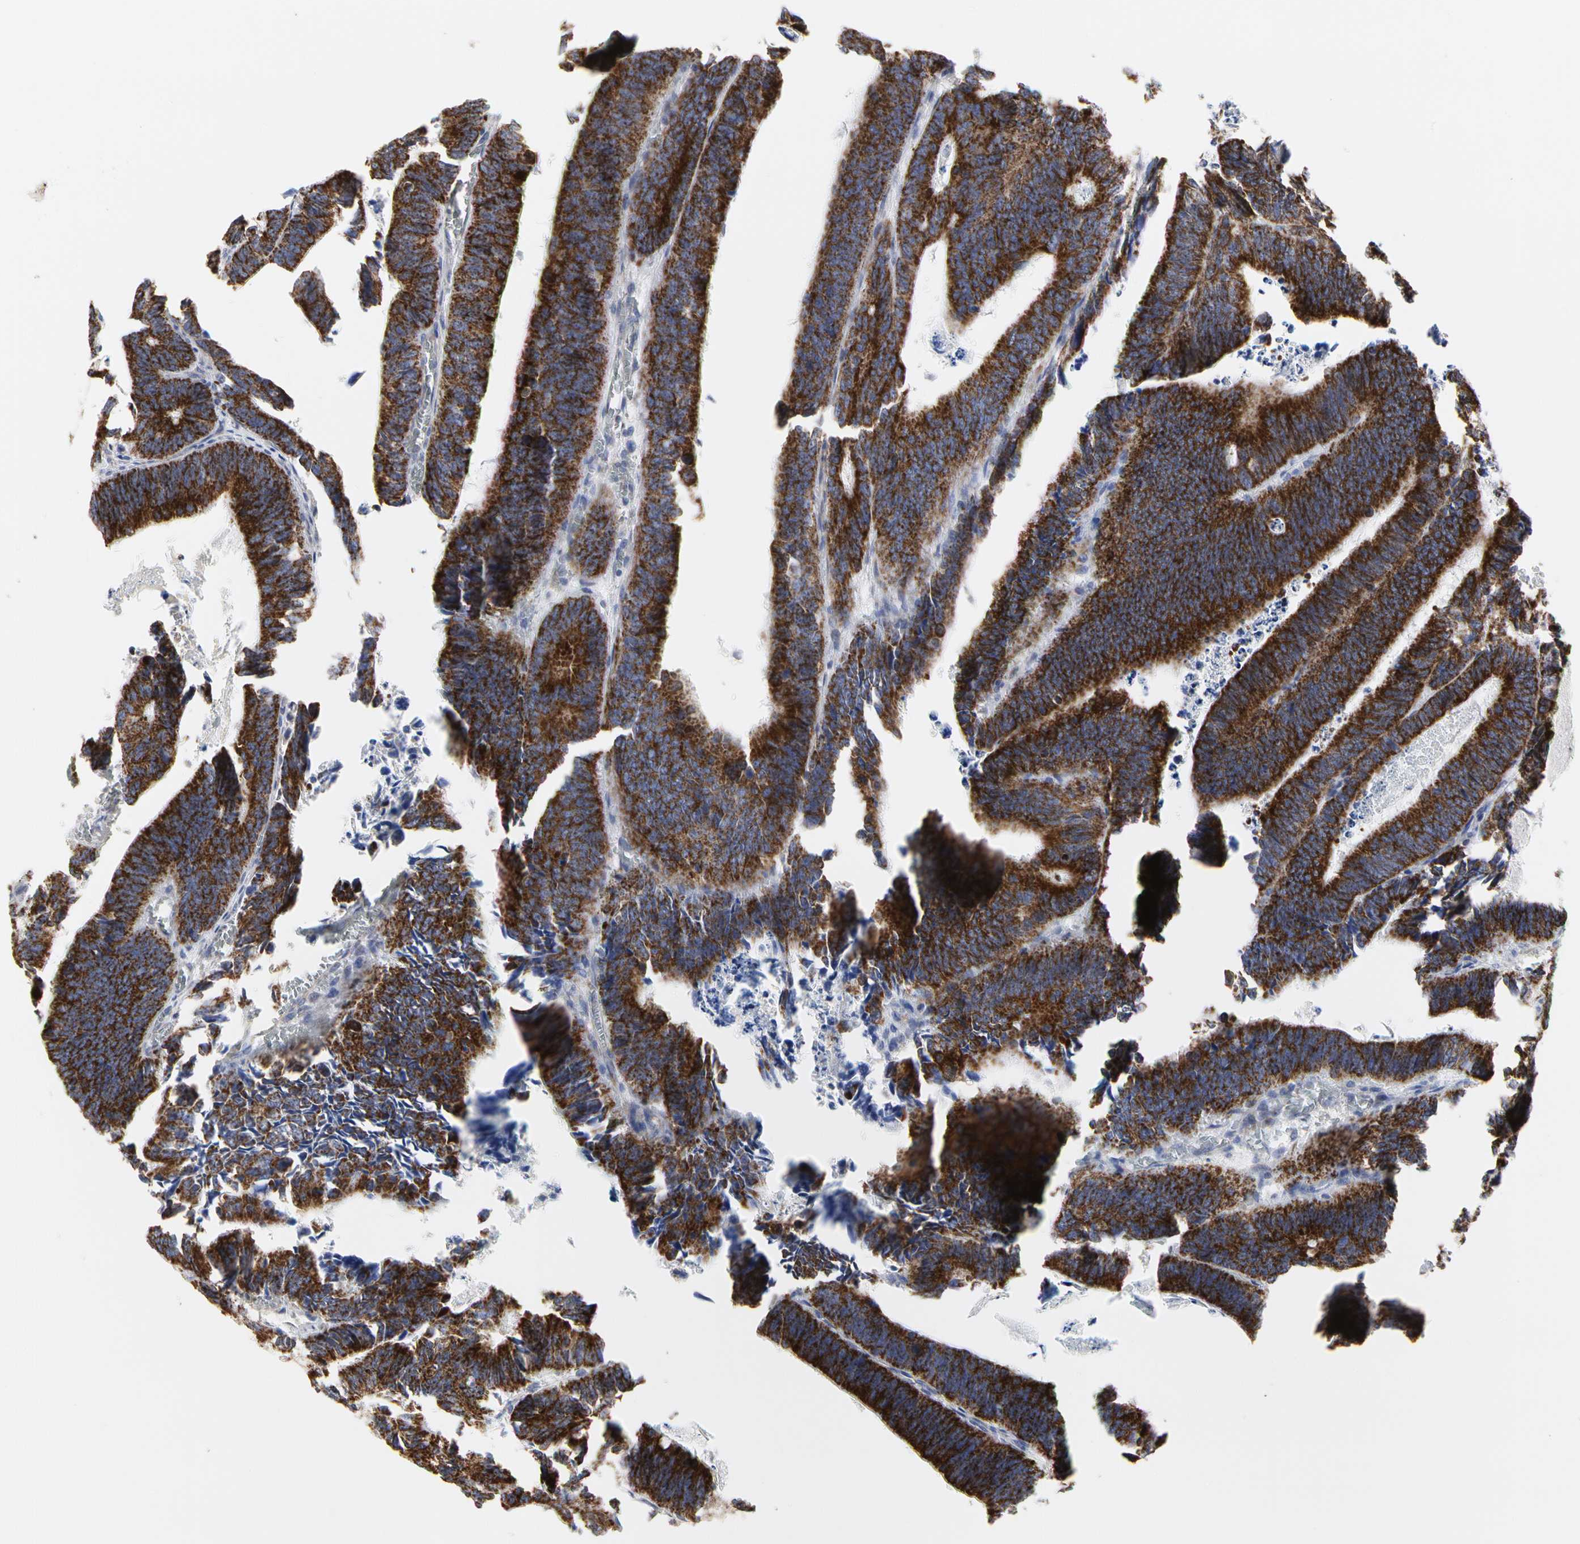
{"staining": {"intensity": "strong", "quantity": ">75%", "location": "cytoplasmic/membranous"}, "tissue": "colorectal cancer", "cell_type": "Tumor cells", "image_type": "cancer", "snomed": [{"axis": "morphology", "description": "Adenocarcinoma, NOS"}, {"axis": "topography", "description": "Colon"}], "caption": "Immunohistochemical staining of colorectal cancer exhibits strong cytoplasmic/membranous protein positivity in about >75% of tumor cells.", "gene": "TSKU", "patient": {"sex": "male", "age": 72}}